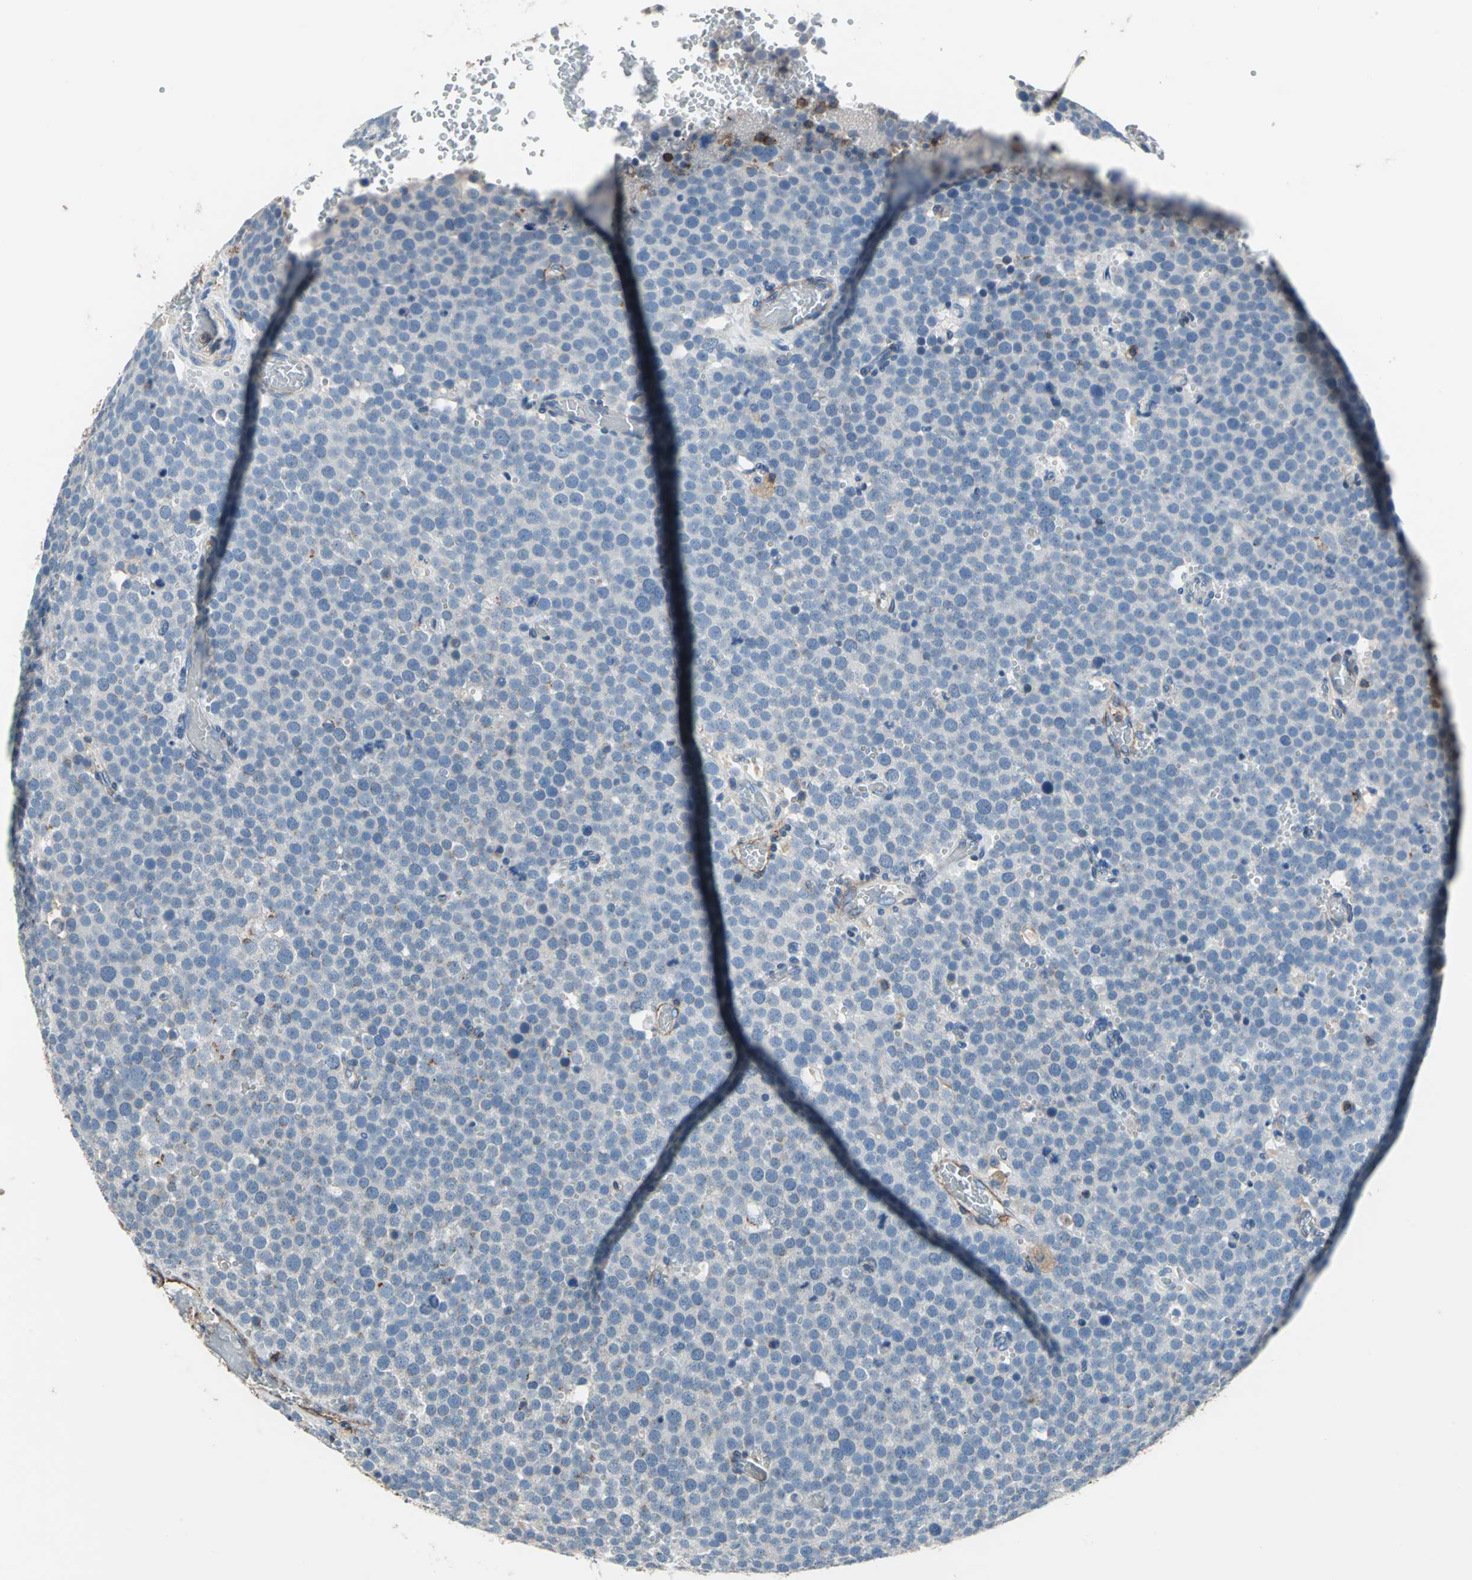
{"staining": {"intensity": "negative", "quantity": "none", "location": "none"}, "tissue": "testis cancer", "cell_type": "Tumor cells", "image_type": "cancer", "snomed": [{"axis": "morphology", "description": "Seminoma, NOS"}, {"axis": "topography", "description": "Testis"}], "caption": "Seminoma (testis) stained for a protein using immunohistochemistry (IHC) reveals no expression tumor cells.", "gene": "CD44", "patient": {"sex": "male", "age": 71}}